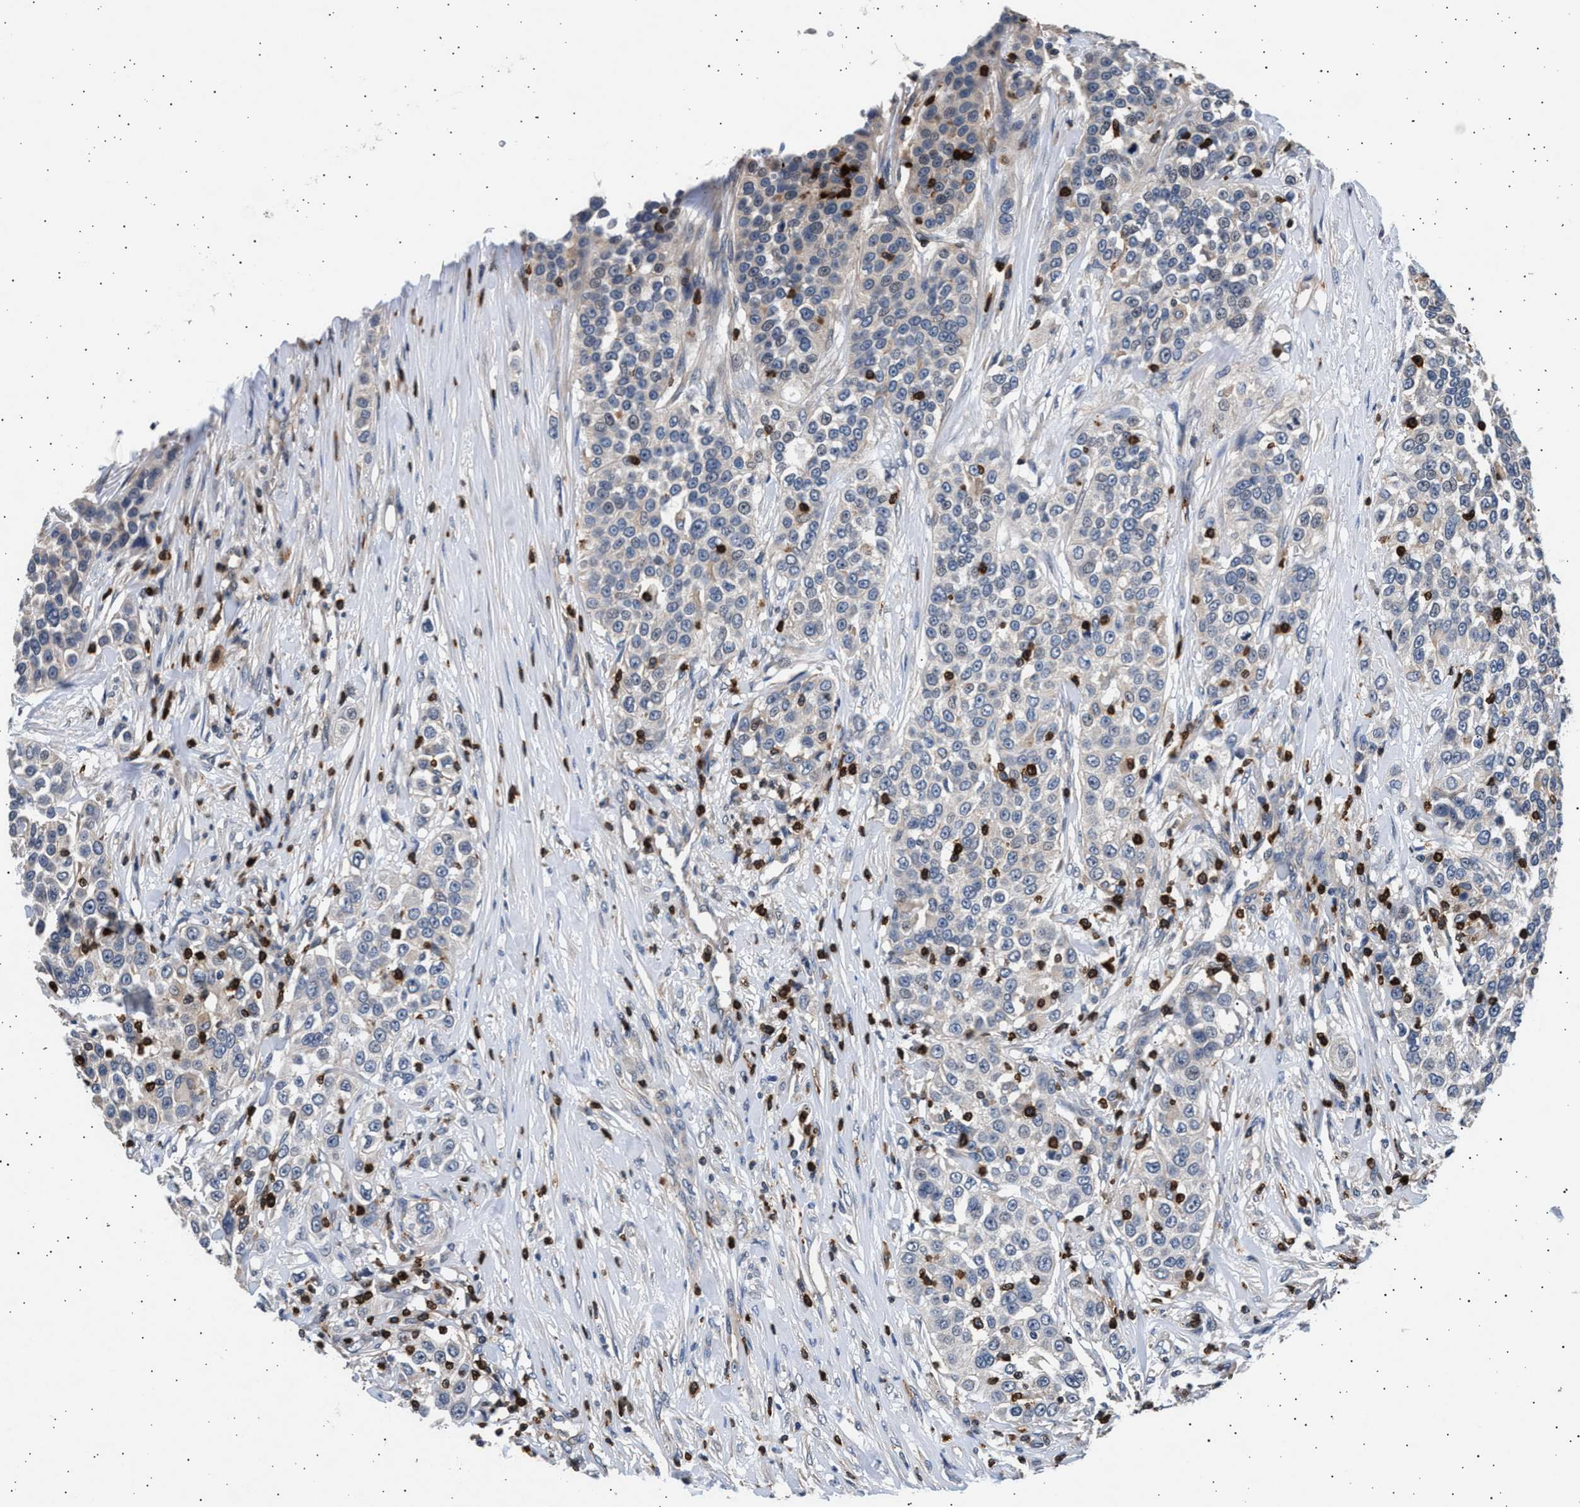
{"staining": {"intensity": "negative", "quantity": "none", "location": "none"}, "tissue": "urothelial cancer", "cell_type": "Tumor cells", "image_type": "cancer", "snomed": [{"axis": "morphology", "description": "Urothelial carcinoma, High grade"}, {"axis": "topography", "description": "Urinary bladder"}], "caption": "High magnification brightfield microscopy of urothelial carcinoma (high-grade) stained with DAB (brown) and counterstained with hematoxylin (blue): tumor cells show no significant staining. (DAB immunohistochemistry, high magnification).", "gene": "GRAP2", "patient": {"sex": "female", "age": 80}}